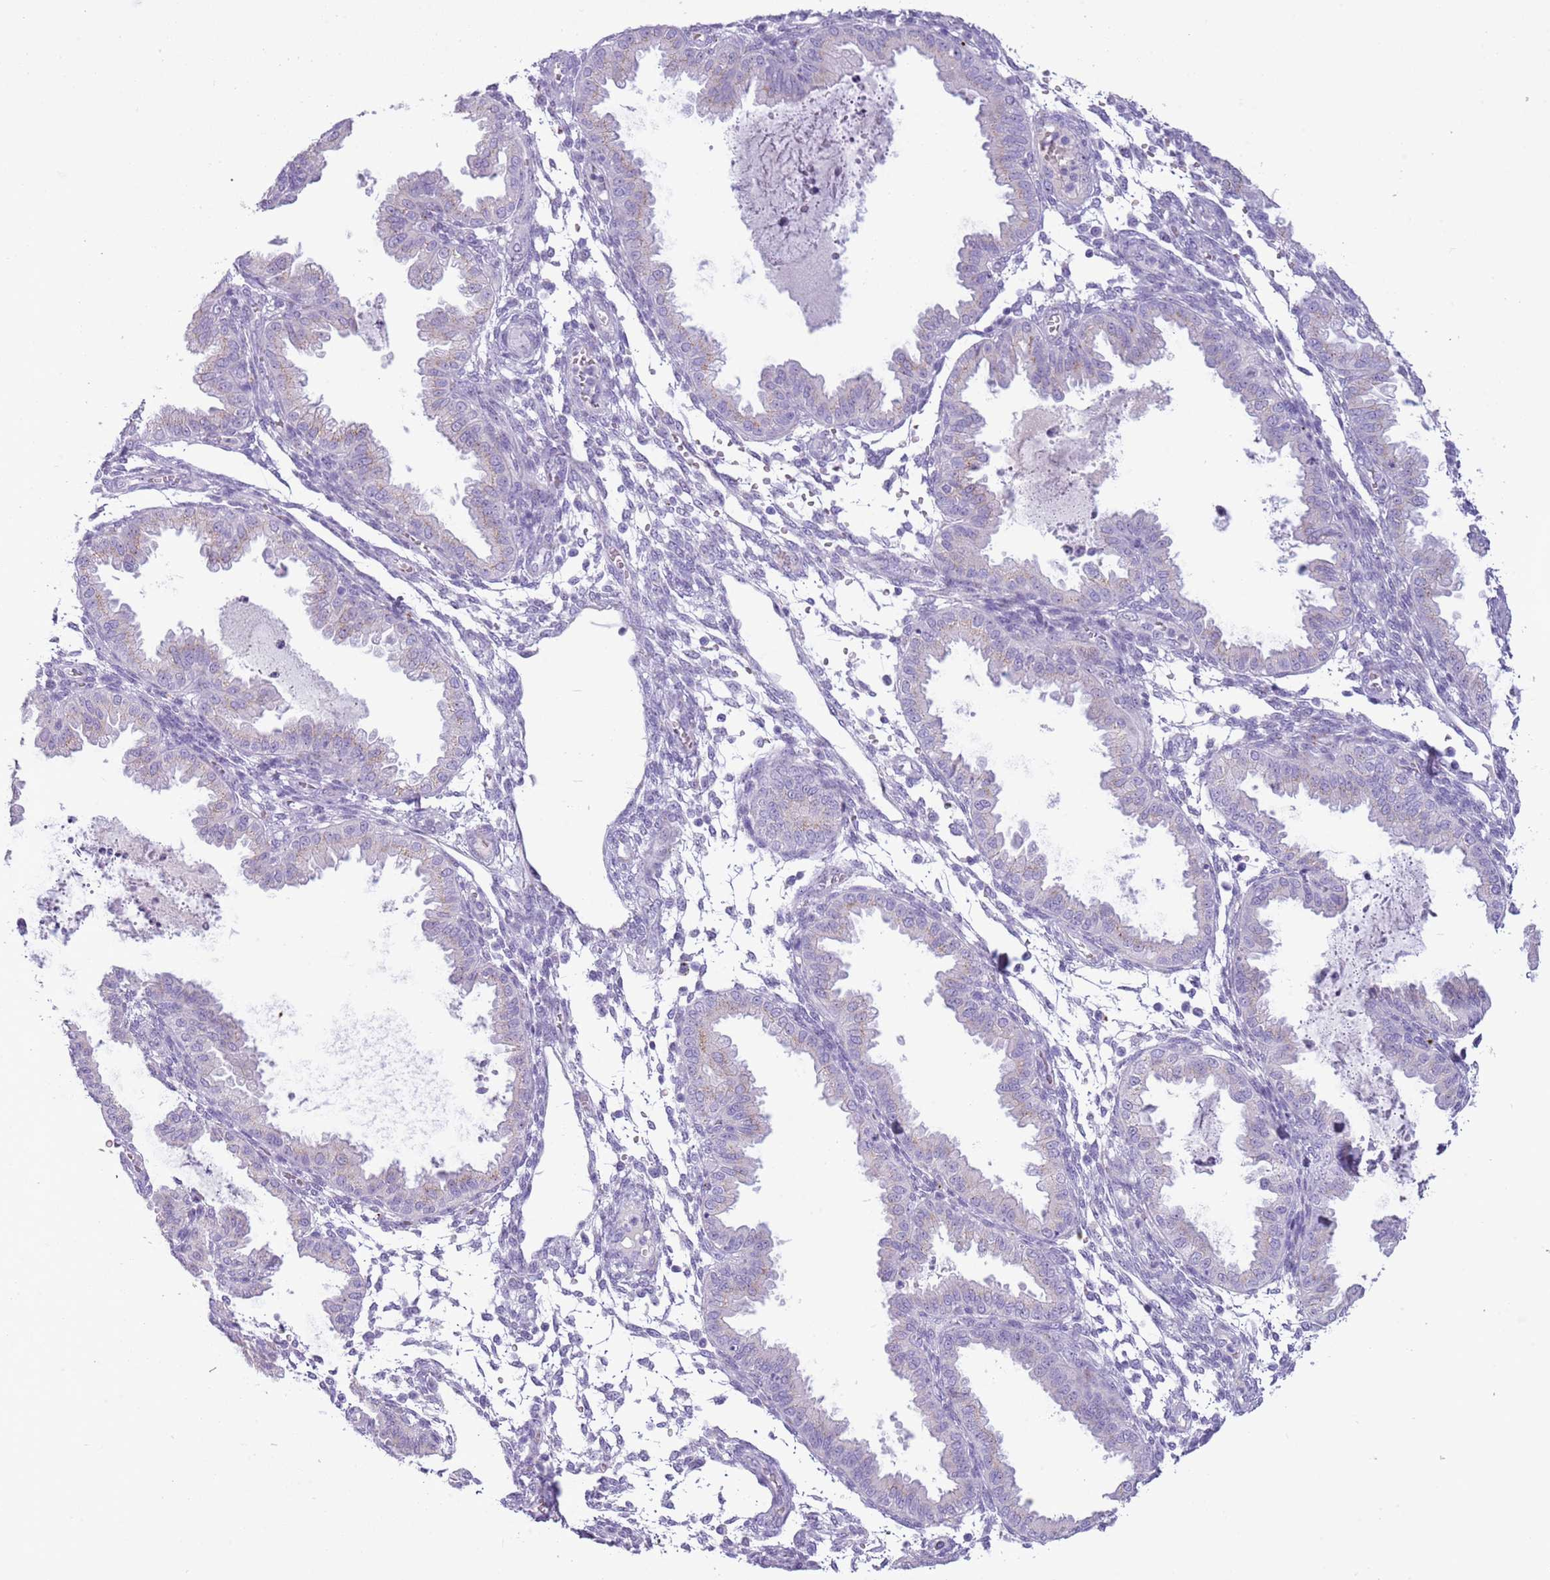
{"staining": {"intensity": "negative", "quantity": "none", "location": "none"}, "tissue": "endometrium", "cell_type": "Cells in endometrial stroma", "image_type": "normal", "snomed": [{"axis": "morphology", "description": "Normal tissue, NOS"}, {"axis": "topography", "description": "Endometrium"}], "caption": "DAB (3,3'-diaminobenzidine) immunohistochemical staining of normal human endometrium shows no significant staining in cells in endometrial stroma.", "gene": "NBPF4", "patient": {"sex": "female", "age": 33}}